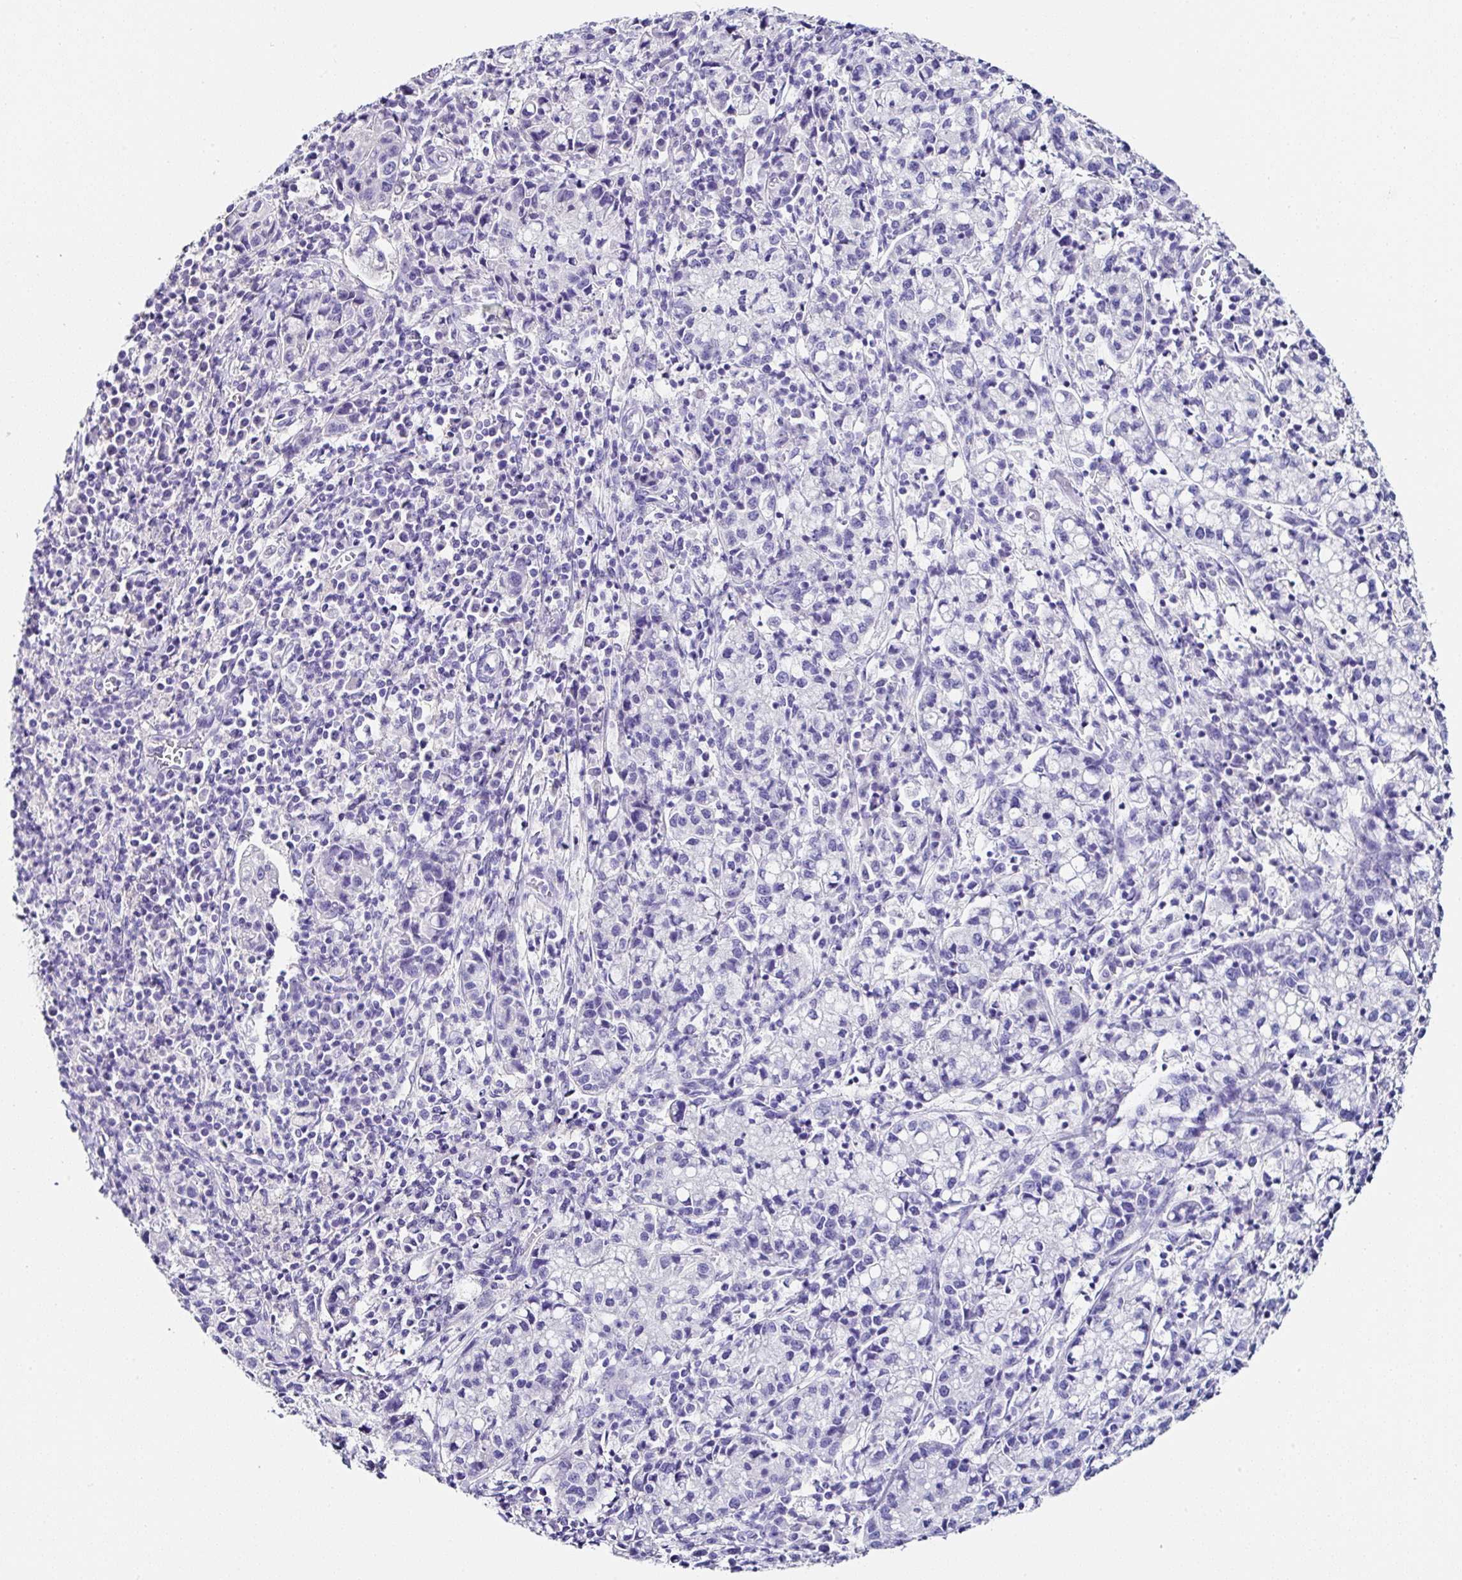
{"staining": {"intensity": "negative", "quantity": "none", "location": "none"}, "tissue": "cervical cancer", "cell_type": "Tumor cells", "image_type": "cancer", "snomed": [{"axis": "morphology", "description": "Normal tissue, NOS"}, {"axis": "morphology", "description": "Adenocarcinoma, NOS"}, {"axis": "topography", "description": "Cervix"}], "caption": "Tumor cells are negative for brown protein staining in cervical adenocarcinoma.", "gene": "UGT3A1", "patient": {"sex": "female", "age": 44}}